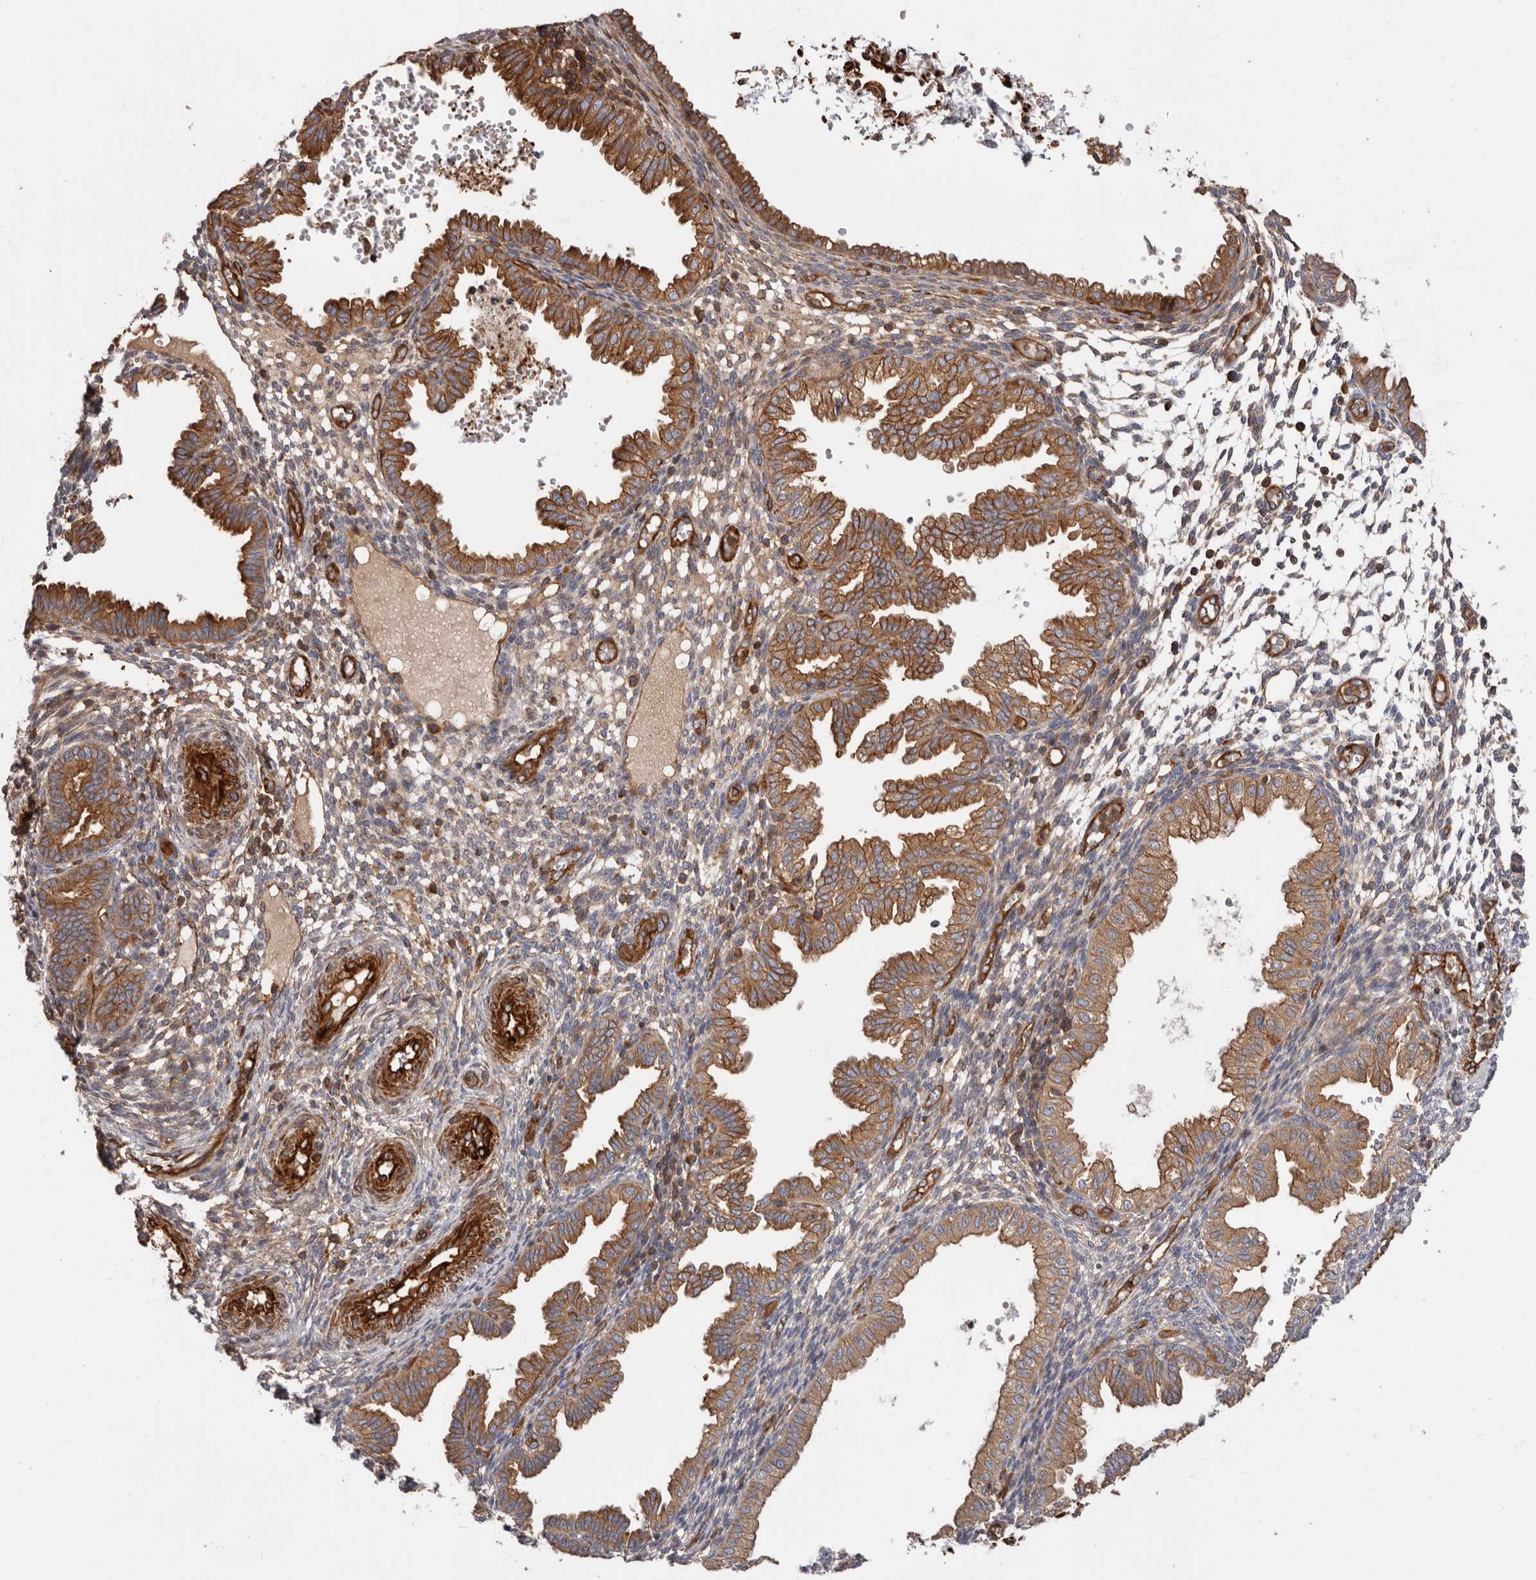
{"staining": {"intensity": "moderate", "quantity": "<25%", "location": "cytoplasmic/membranous"}, "tissue": "endometrium", "cell_type": "Cells in endometrial stroma", "image_type": "normal", "snomed": [{"axis": "morphology", "description": "Normal tissue, NOS"}, {"axis": "topography", "description": "Endometrium"}], "caption": "This histopathology image exhibits immunohistochemistry (IHC) staining of unremarkable human endometrium, with low moderate cytoplasmic/membranous positivity in about <25% of cells in endometrial stroma.", "gene": "TMC7", "patient": {"sex": "female", "age": 33}}